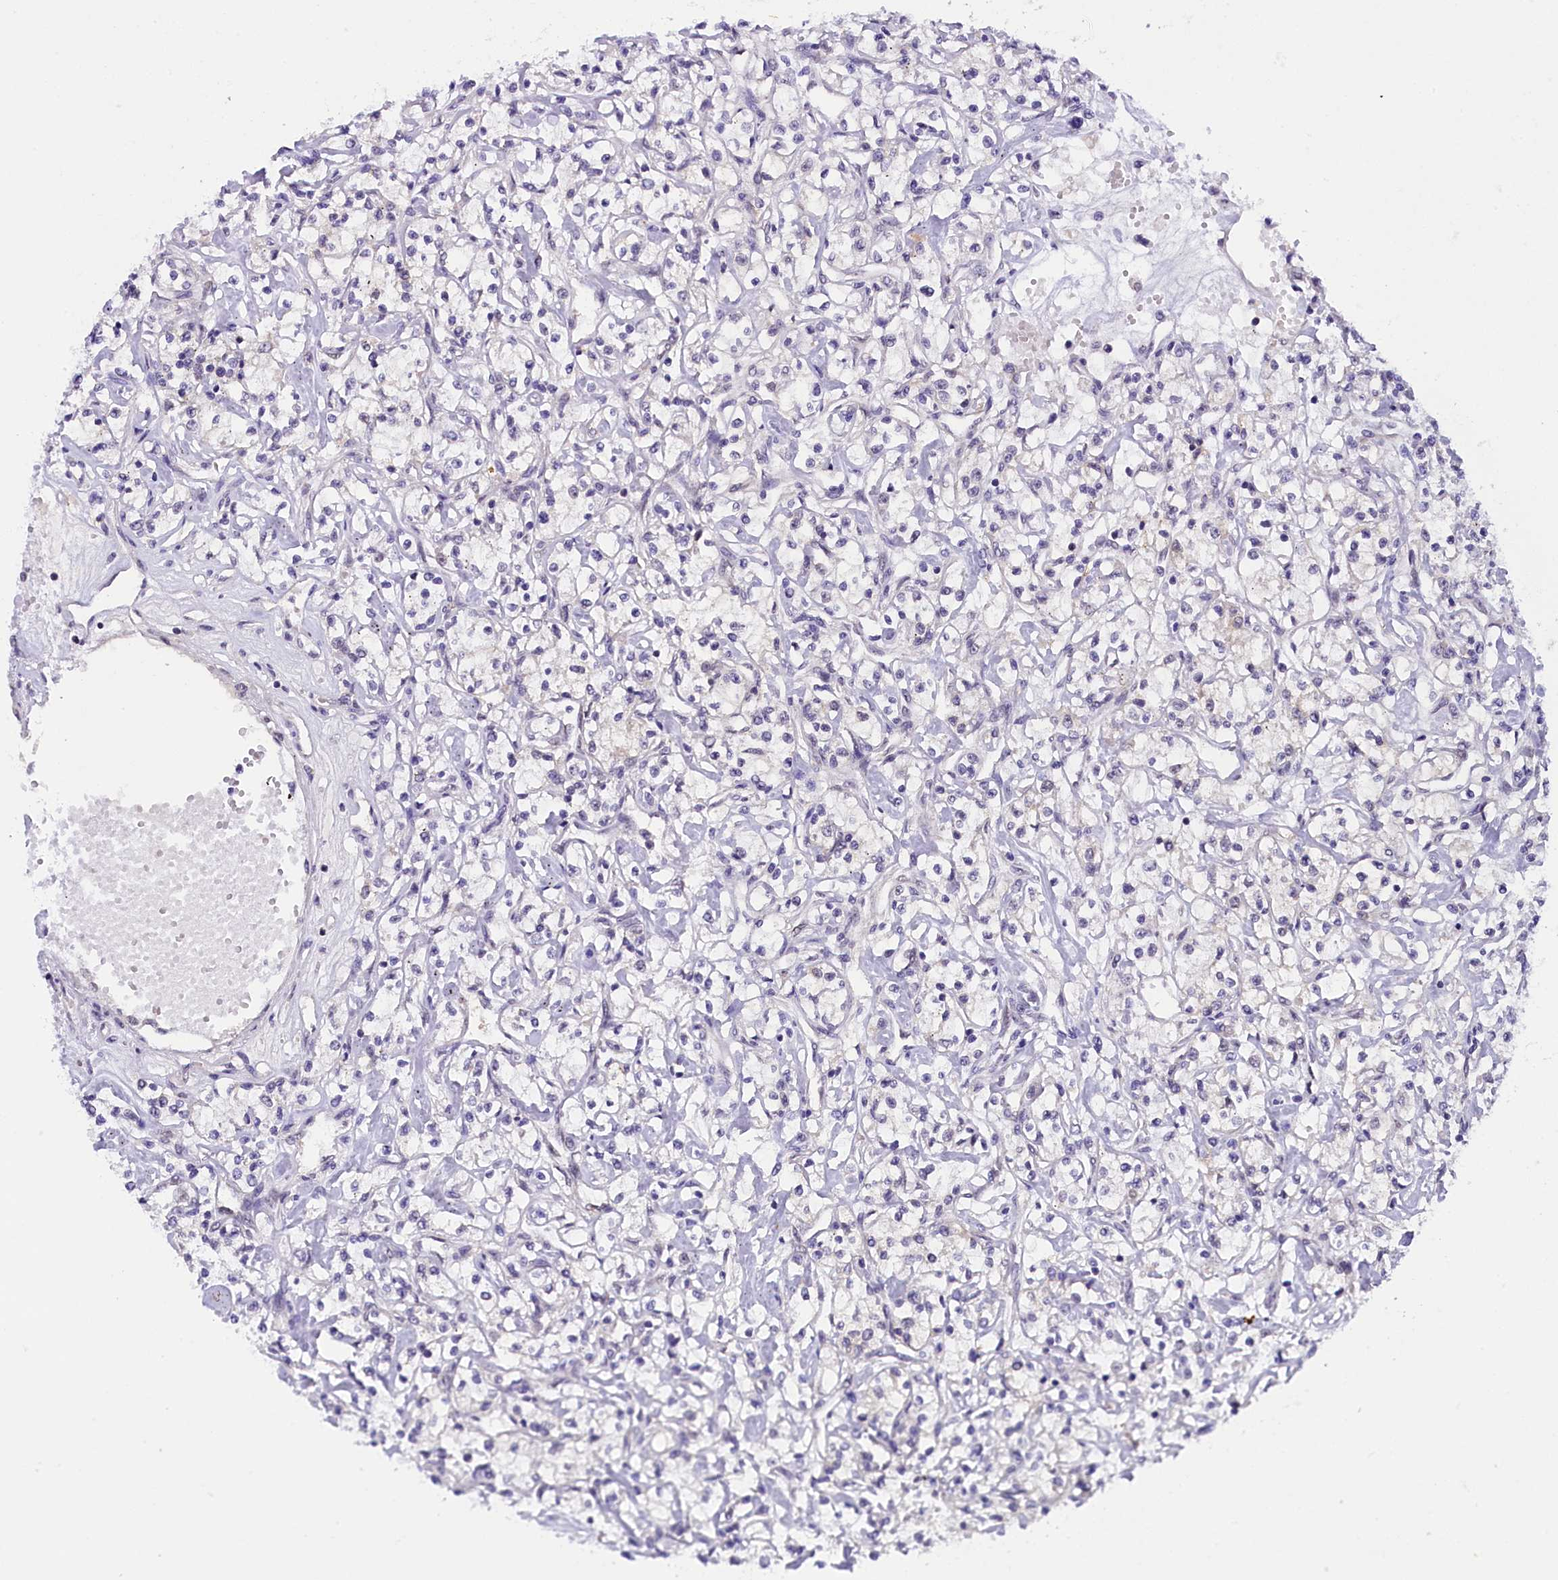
{"staining": {"intensity": "negative", "quantity": "none", "location": "none"}, "tissue": "renal cancer", "cell_type": "Tumor cells", "image_type": "cancer", "snomed": [{"axis": "morphology", "description": "Adenocarcinoma, NOS"}, {"axis": "topography", "description": "Kidney"}], "caption": "Human renal cancer (adenocarcinoma) stained for a protein using immunohistochemistry (IHC) exhibits no expression in tumor cells.", "gene": "IQCN", "patient": {"sex": "female", "age": 59}}